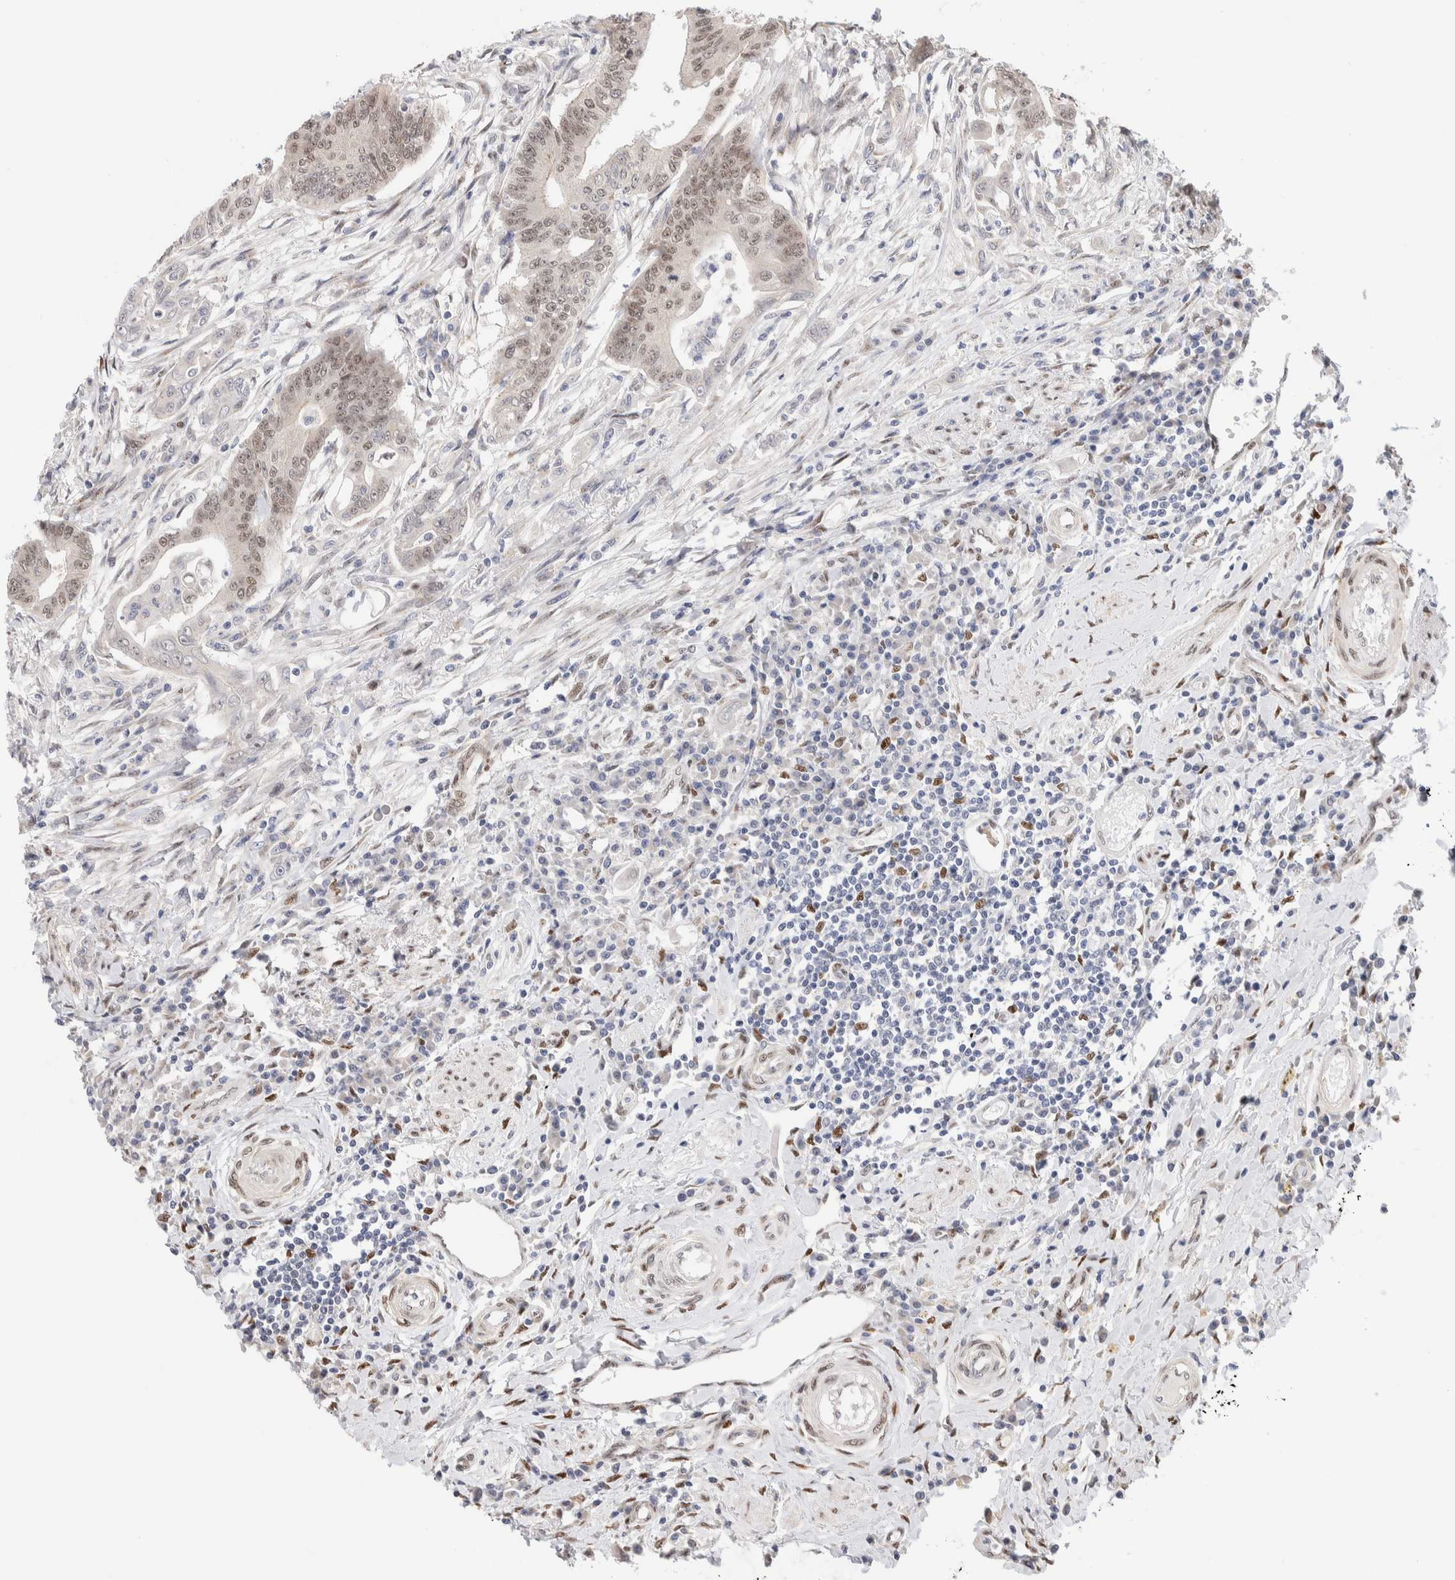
{"staining": {"intensity": "weak", "quantity": ">75%", "location": "nuclear"}, "tissue": "colorectal cancer", "cell_type": "Tumor cells", "image_type": "cancer", "snomed": [{"axis": "morphology", "description": "Adenoma, NOS"}, {"axis": "morphology", "description": "Adenocarcinoma, NOS"}, {"axis": "topography", "description": "Colon"}], "caption": "High-power microscopy captured an IHC micrograph of colorectal cancer (adenocarcinoma), revealing weak nuclear staining in approximately >75% of tumor cells. The staining was performed using DAB to visualize the protein expression in brown, while the nuclei were stained in blue with hematoxylin (Magnification: 20x).", "gene": "NSMAF", "patient": {"sex": "male", "age": 79}}